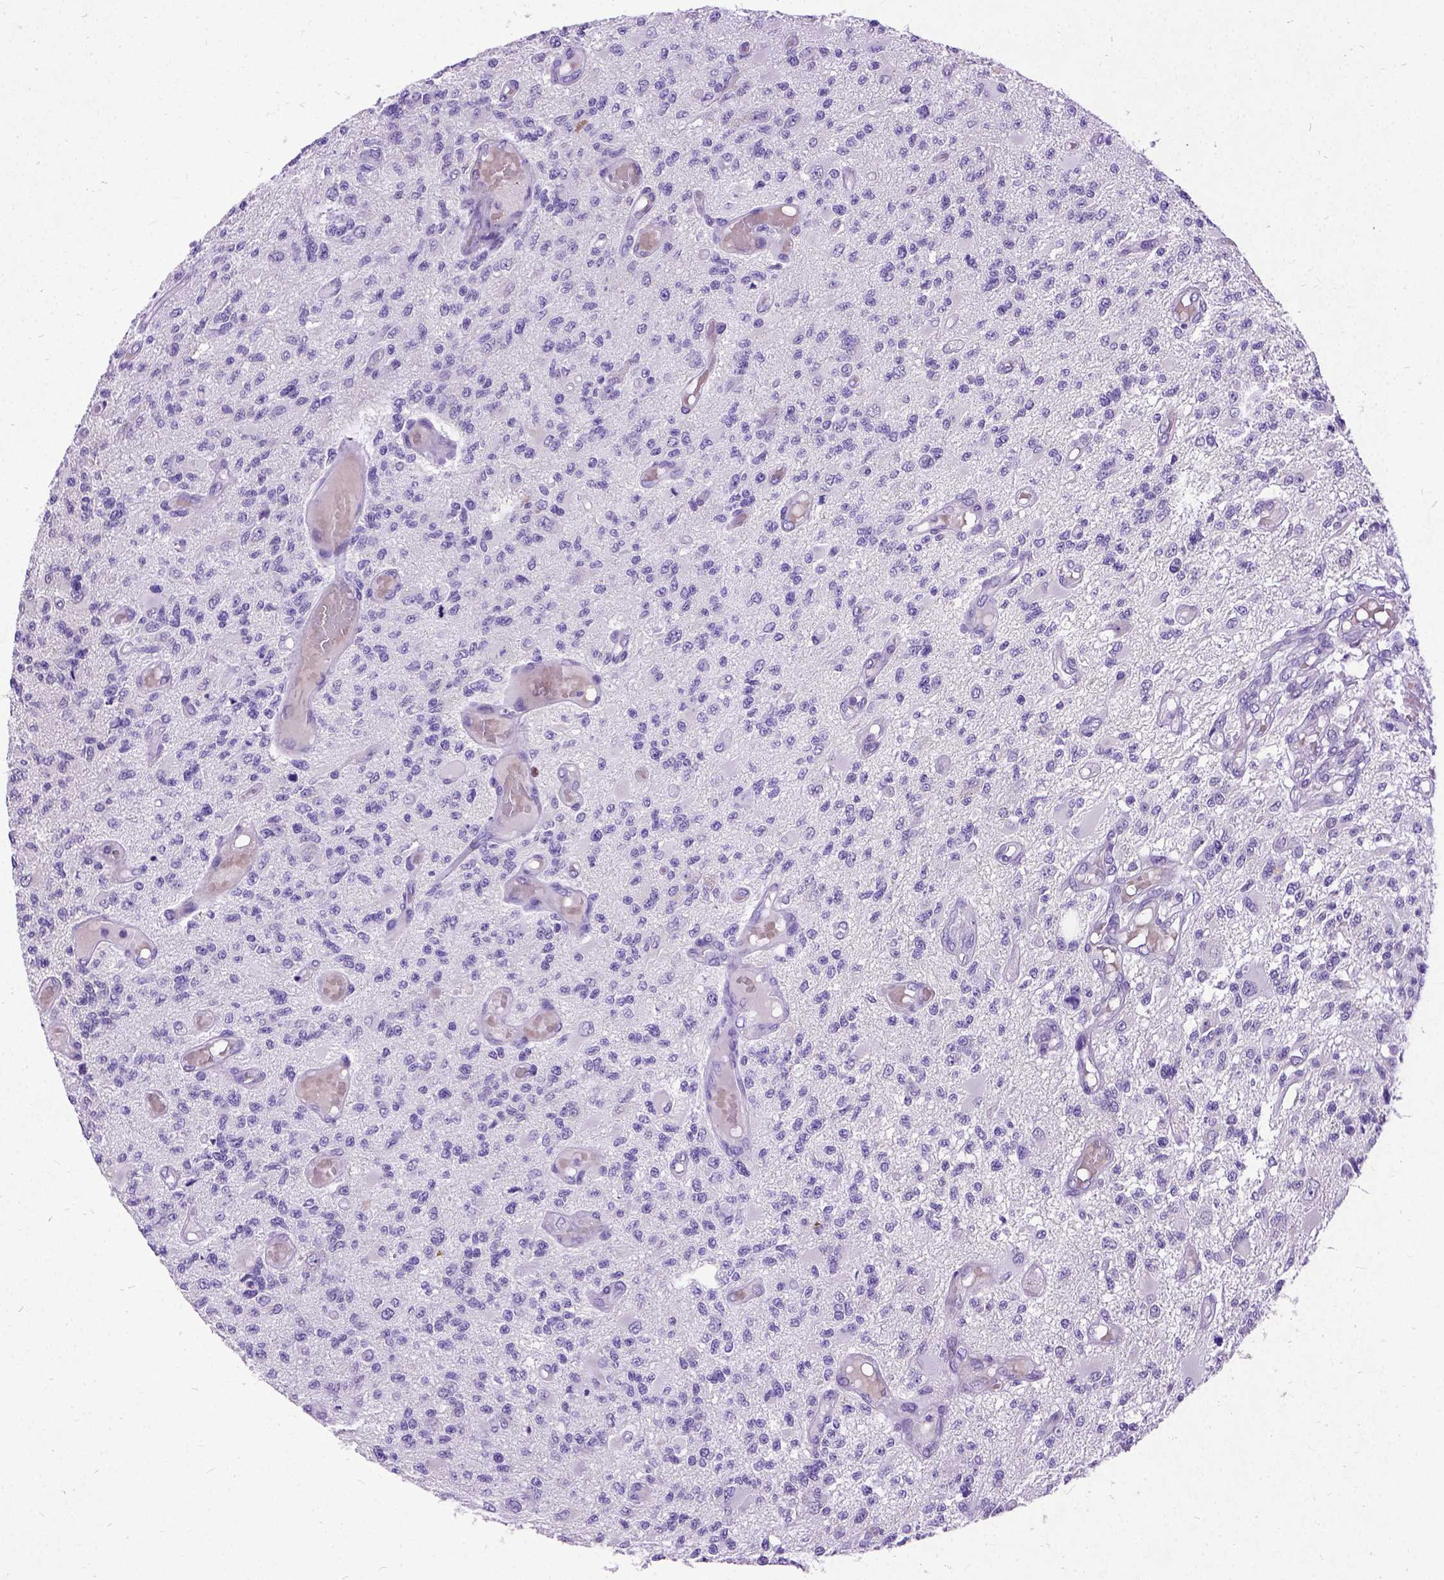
{"staining": {"intensity": "negative", "quantity": "none", "location": "none"}, "tissue": "glioma", "cell_type": "Tumor cells", "image_type": "cancer", "snomed": [{"axis": "morphology", "description": "Glioma, malignant, High grade"}, {"axis": "topography", "description": "Brain"}], "caption": "The photomicrograph exhibits no significant expression in tumor cells of glioma.", "gene": "NEUROD4", "patient": {"sex": "female", "age": 63}}